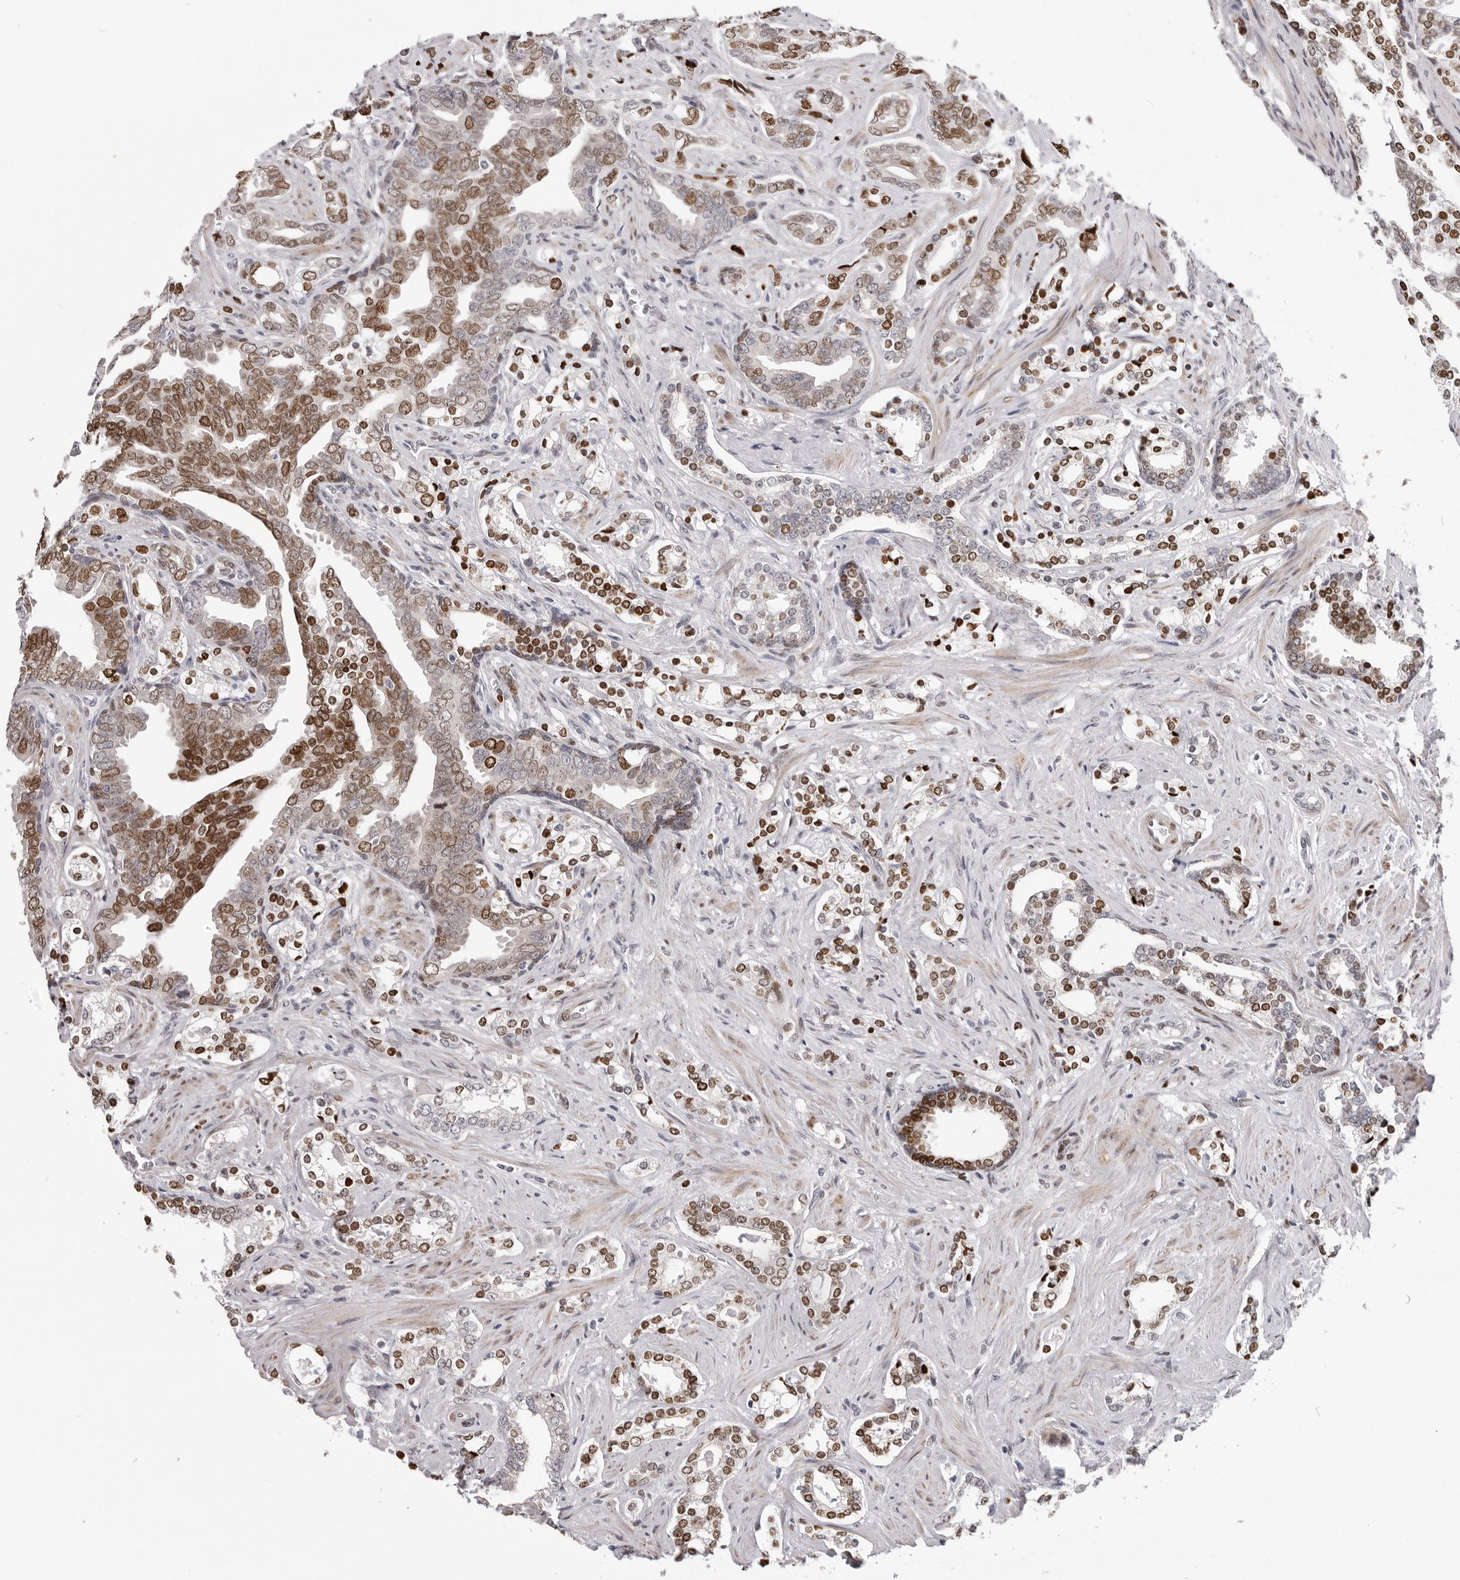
{"staining": {"intensity": "strong", "quantity": "25%-75%", "location": "nuclear"}, "tissue": "prostate cancer", "cell_type": "Tumor cells", "image_type": "cancer", "snomed": [{"axis": "morphology", "description": "Adenocarcinoma, Medium grade"}, {"axis": "topography", "description": "Prostate"}], "caption": "Immunohistochemical staining of prostate cancer (medium-grade adenocarcinoma) displays high levels of strong nuclear staining in about 25%-75% of tumor cells.", "gene": "SRP19", "patient": {"sex": "male", "age": 67}}